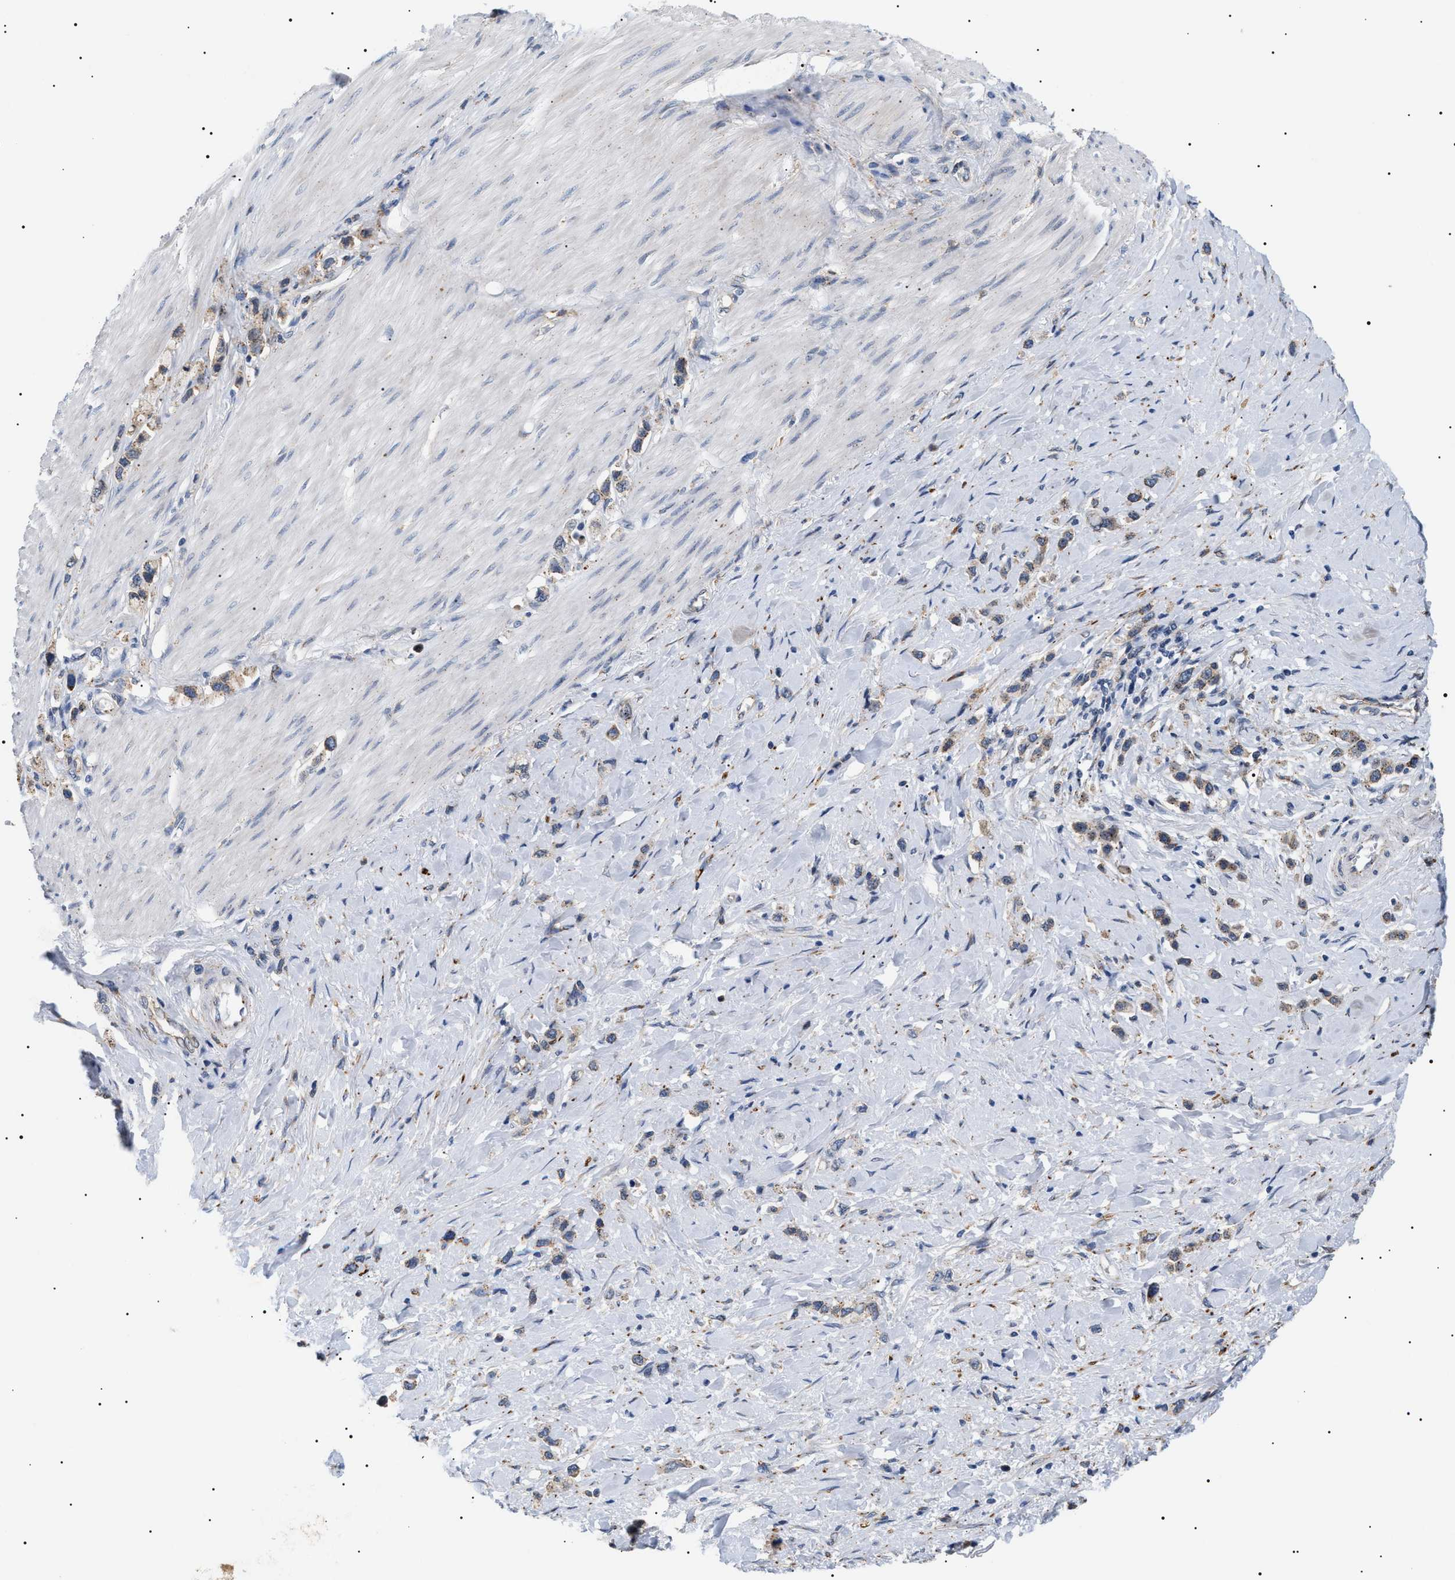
{"staining": {"intensity": "moderate", "quantity": "25%-75%", "location": "cytoplasmic/membranous"}, "tissue": "stomach cancer", "cell_type": "Tumor cells", "image_type": "cancer", "snomed": [{"axis": "morphology", "description": "Adenocarcinoma, NOS"}, {"axis": "topography", "description": "Stomach"}], "caption": "A brown stain highlights moderate cytoplasmic/membranous staining of a protein in human stomach adenocarcinoma tumor cells.", "gene": "HSD17B11", "patient": {"sex": "female", "age": 65}}